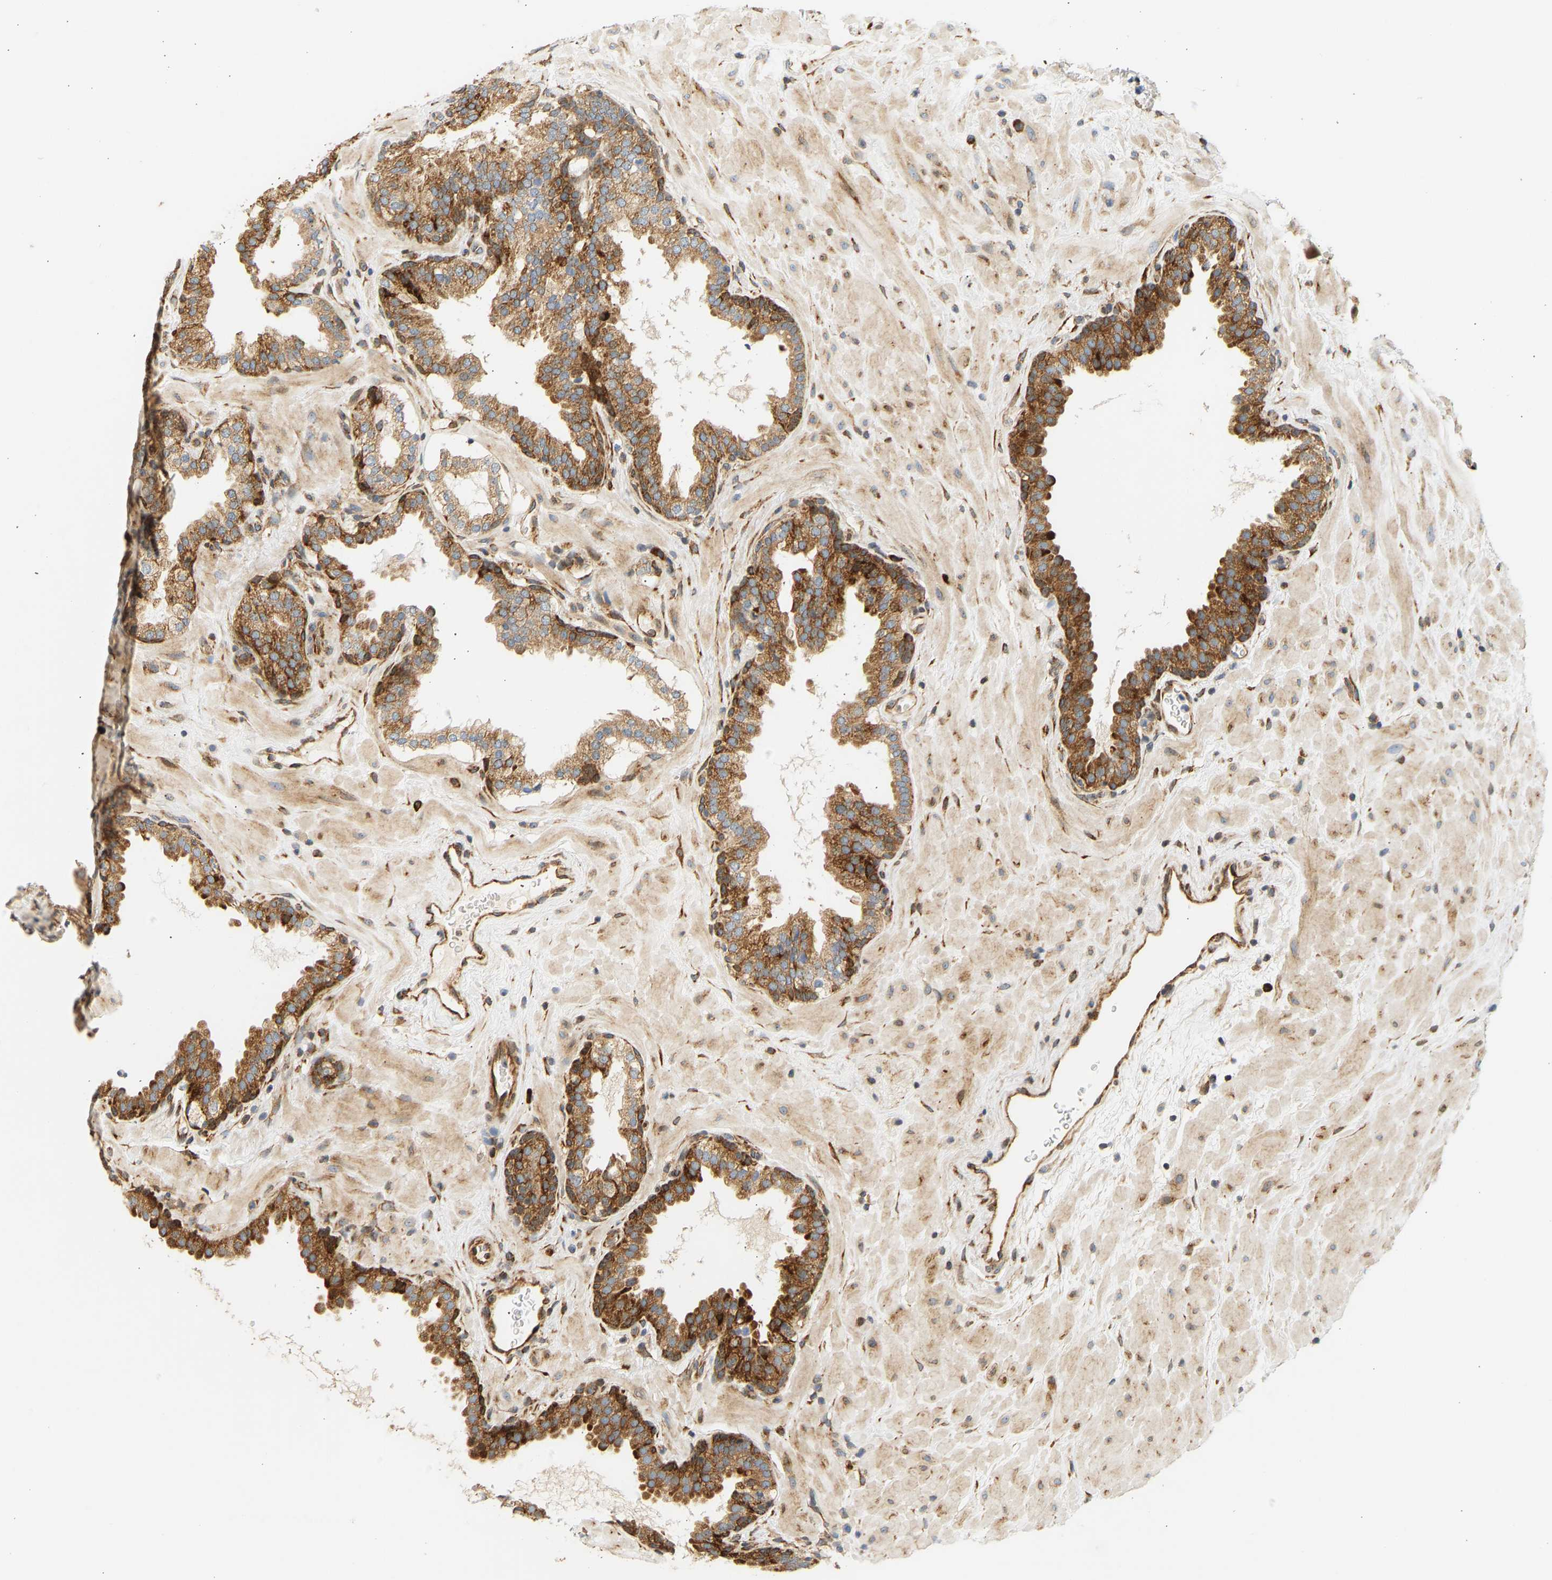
{"staining": {"intensity": "strong", "quantity": ">75%", "location": "cytoplasmic/membranous"}, "tissue": "prostate", "cell_type": "Glandular cells", "image_type": "normal", "snomed": [{"axis": "morphology", "description": "Normal tissue, NOS"}, {"axis": "topography", "description": "Prostate"}], "caption": "A high amount of strong cytoplasmic/membranous staining is seen in approximately >75% of glandular cells in normal prostate.", "gene": "RPS14", "patient": {"sex": "male", "age": 51}}